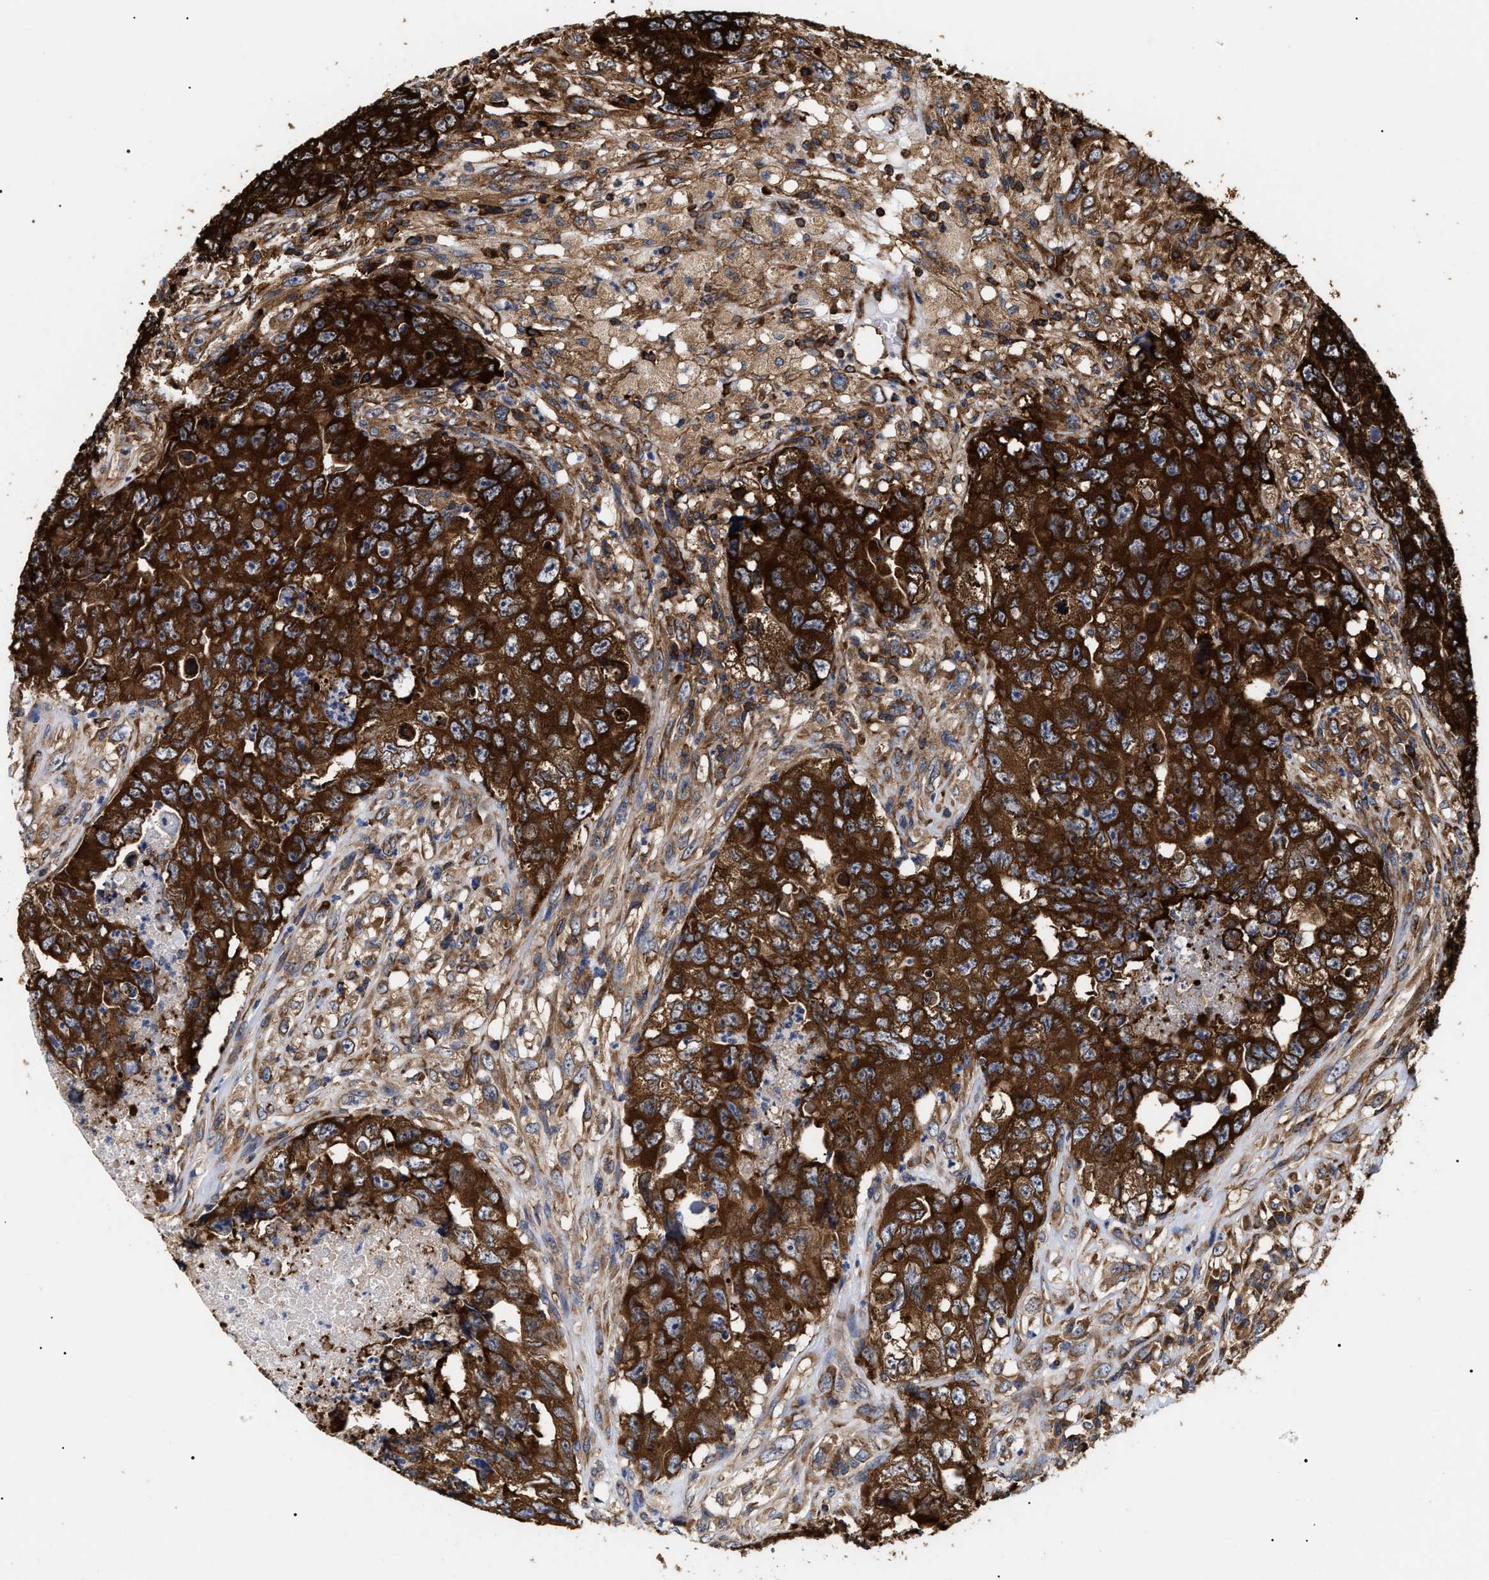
{"staining": {"intensity": "strong", "quantity": ">75%", "location": "cytoplasmic/membranous"}, "tissue": "testis cancer", "cell_type": "Tumor cells", "image_type": "cancer", "snomed": [{"axis": "morphology", "description": "Carcinoma, Embryonal, NOS"}, {"axis": "topography", "description": "Testis"}], "caption": "A high amount of strong cytoplasmic/membranous expression is appreciated in about >75% of tumor cells in testis cancer (embryonal carcinoma) tissue.", "gene": "SERBP1", "patient": {"sex": "male", "age": 32}}